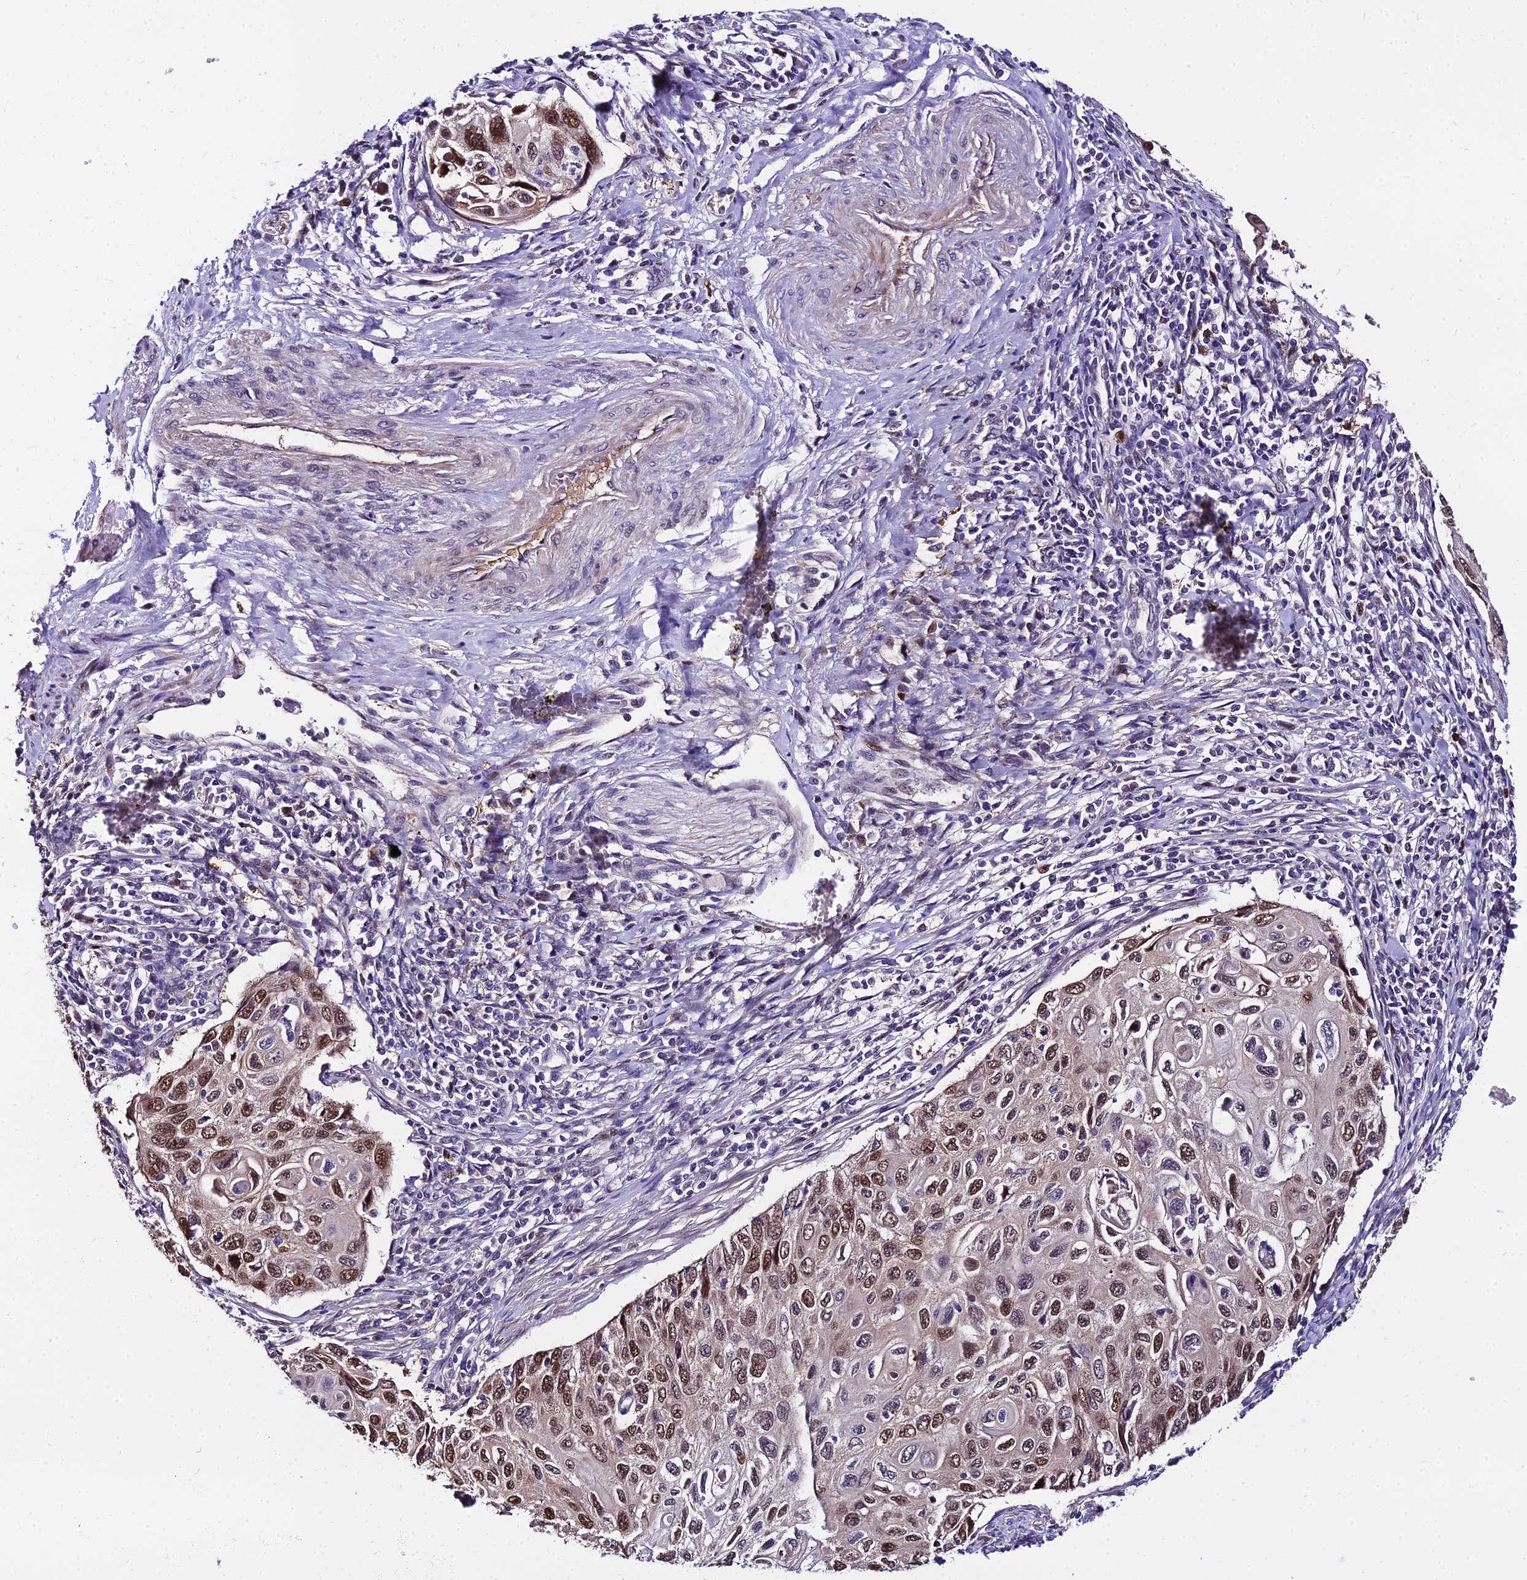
{"staining": {"intensity": "moderate", "quantity": ">75%", "location": "nuclear"}, "tissue": "cervical cancer", "cell_type": "Tumor cells", "image_type": "cancer", "snomed": [{"axis": "morphology", "description": "Squamous cell carcinoma, NOS"}, {"axis": "topography", "description": "Cervix"}], "caption": "About >75% of tumor cells in cervical cancer exhibit moderate nuclear protein staining as visualized by brown immunohistochemical staining.", "gene": "TRIML2", "patient": {"sex": "female", "age": 70}}